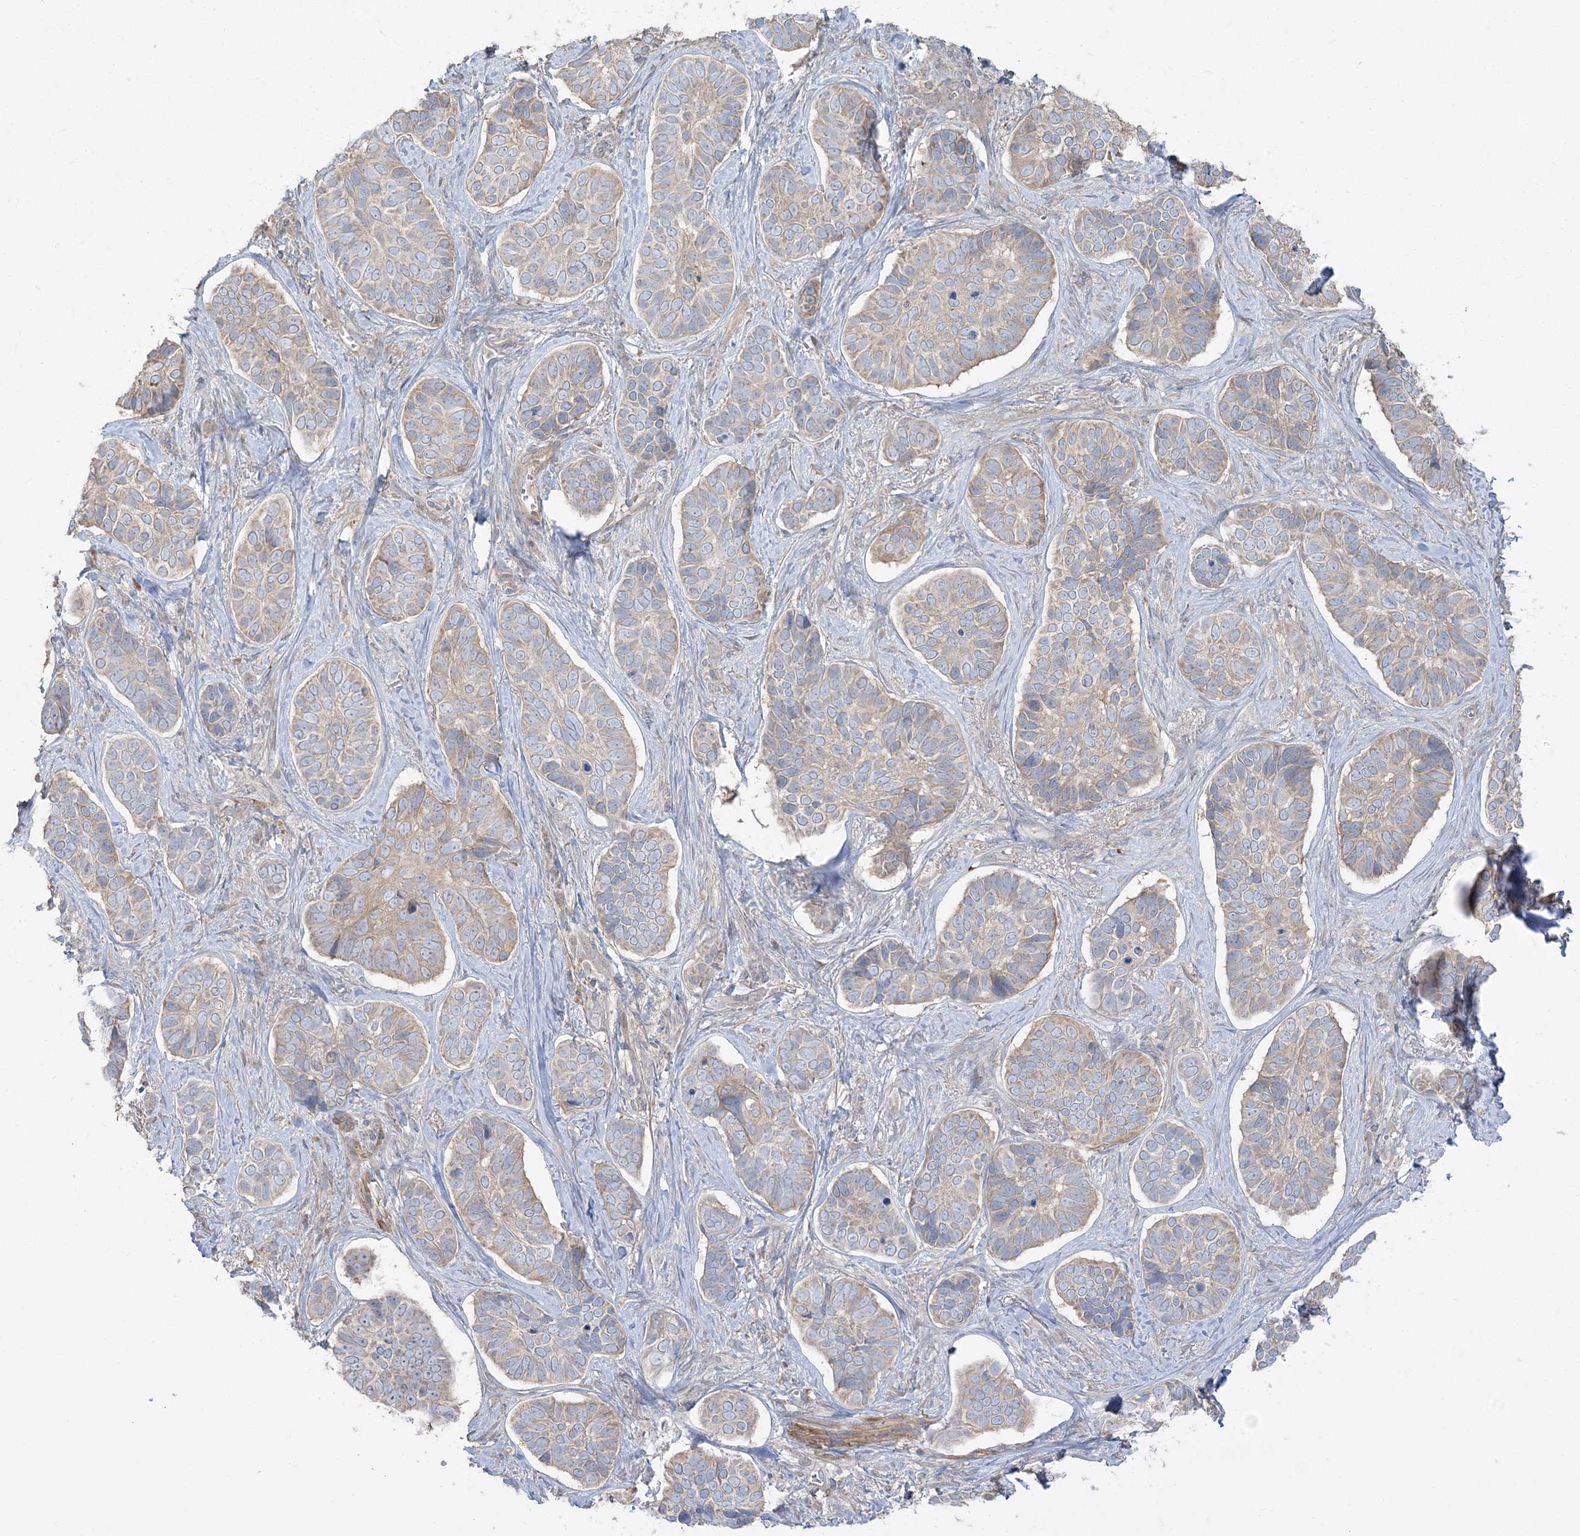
{"staining": {"intensity": "moderate", "quantity": ">75%", "location": "cytoplasmic/membranous"}, "tissue": "skin cancer", "cell_type": "Tumor cells", "image_type": "cancer", "snomed": [{"axis": "morphology", "description": "Basal cell carcinoma"}, {"axis": "topography", "description": "Skin"}], "caption": "Protein analysis of skin cancer (basal cell carcinoma) tissue exhibits moderate cytoplasmic/membranous staining in approximately >75% of tumor cells. (DAB (3,3'-diaminobenzidine) = brown stain, brightfield microscopy at high magnification).", "gene": "ZC3H6", "patient": {"sex": "male", "age": 62}}